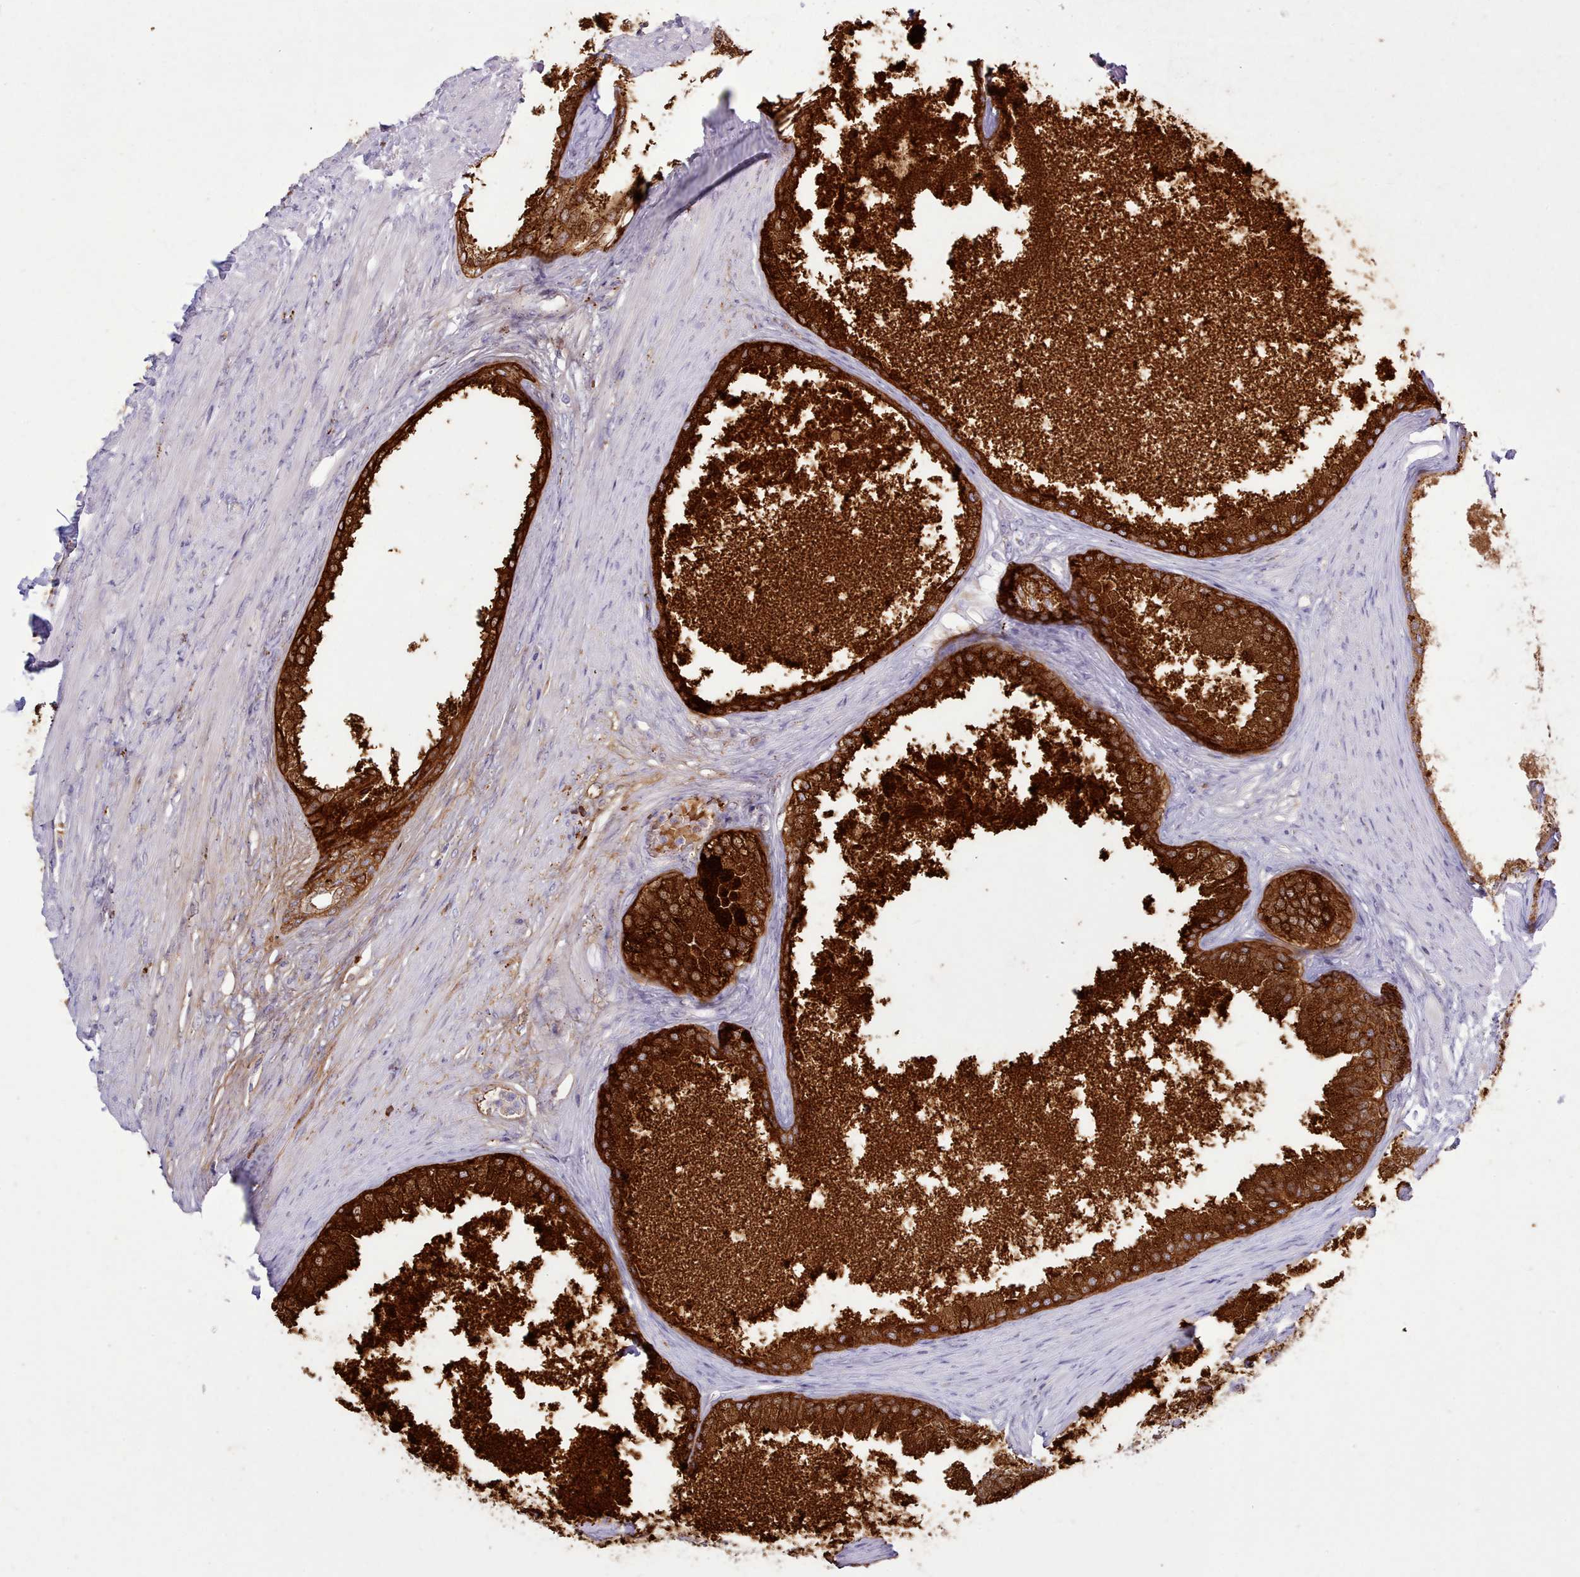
{"staining": {"intensity": "strong", "quantity": "25%-75%", "location": "cytoplasmic/membranous"}, "tissue": "prostate", "cell_type": "Glandular cells", "image_type": "normal", "snomed": [{"axis": "morphology", "description": "Normal tissue, NOS"}, {"axis": "topography", "description": "Prostate"}], "caption": "Glandular cells show high levels of strong cytoplasmic/membranous expression in about 25%-75% of cells in unremarkable human prostate. (DAB (3,3'-diaminobenzidine) = brown stain, brightfield microscopy at high magnification).", "gene": "SRD5A1", "patient": {"sex": "male", "age": 76}}